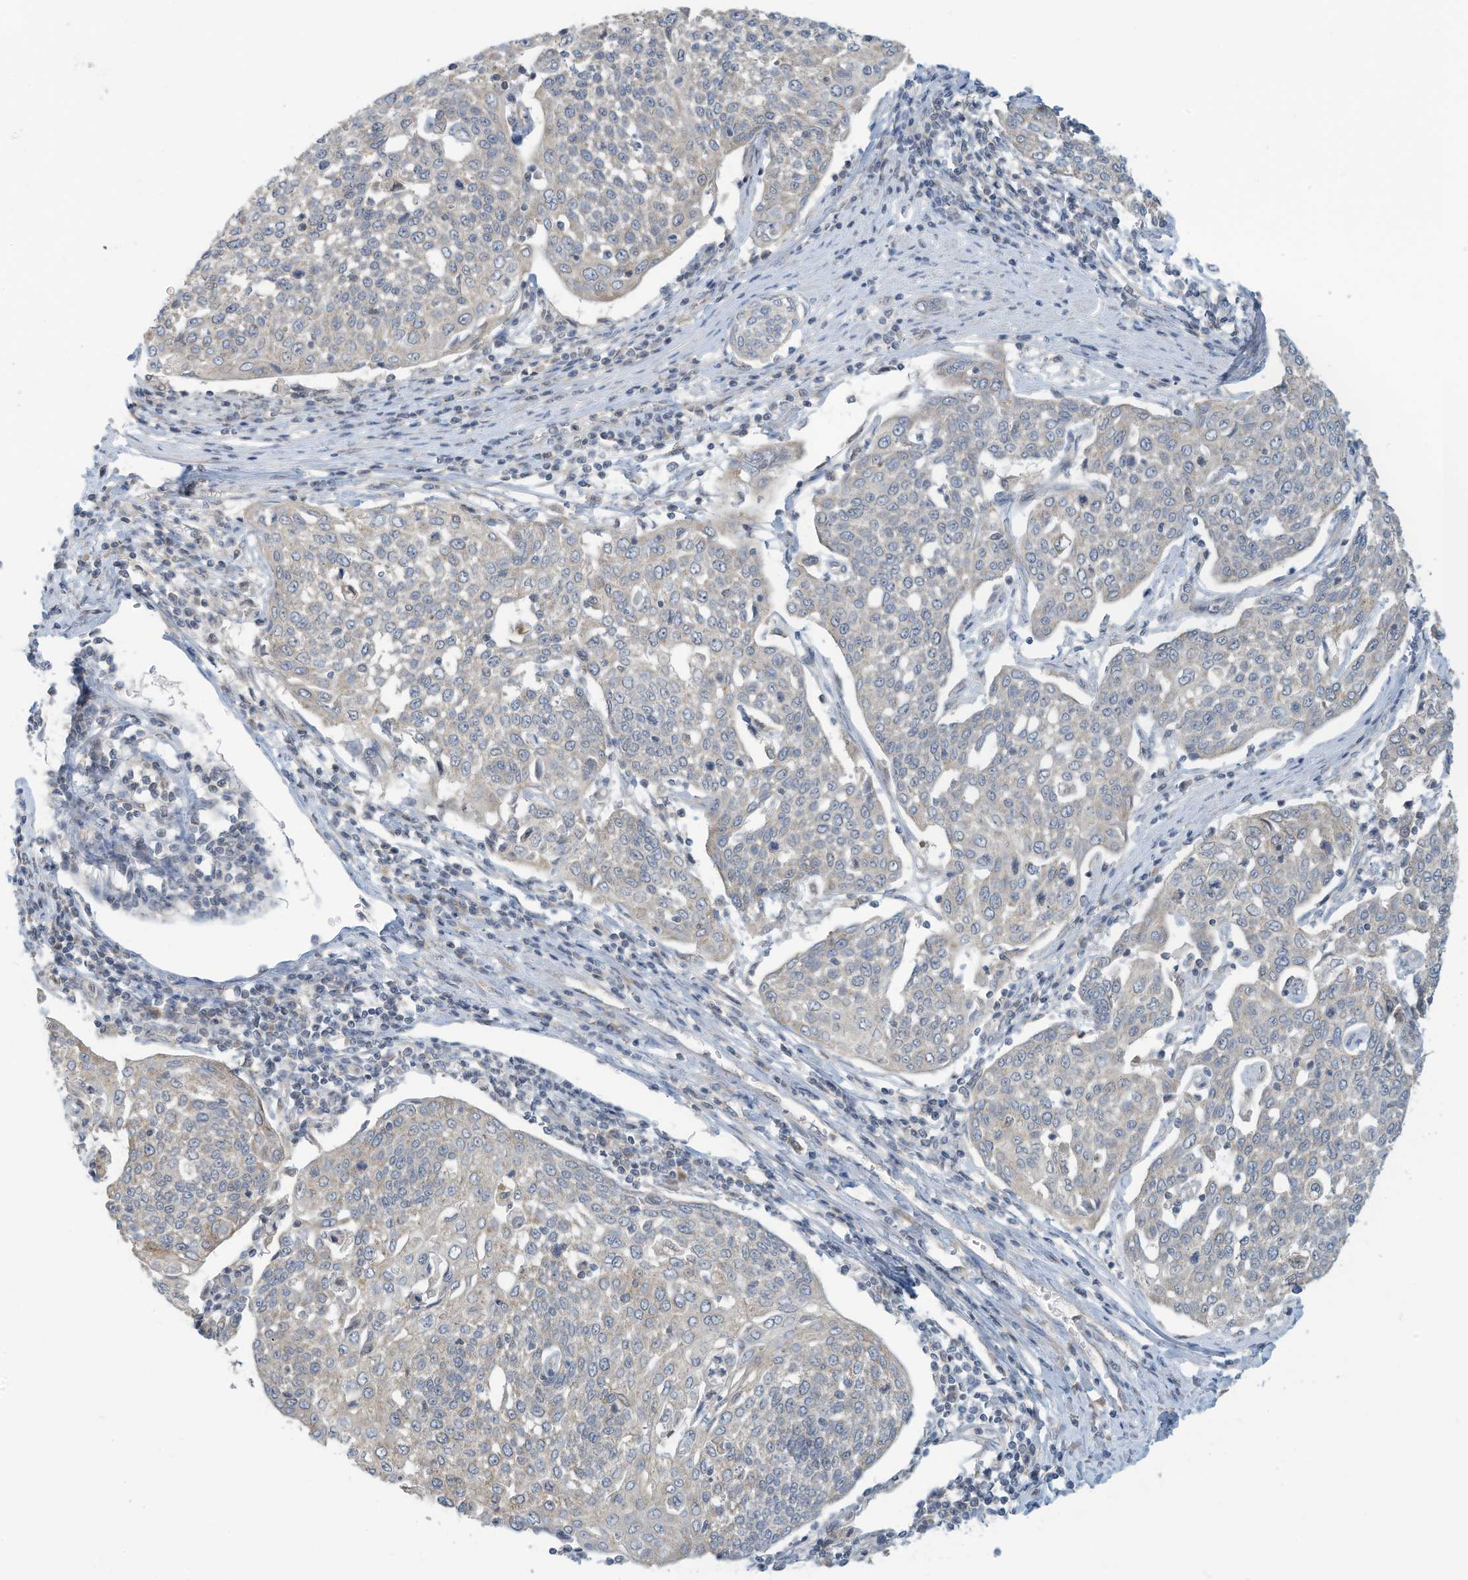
{"staining": {"intensity": "negative", "quantity": "none", "location": "none"}, "tissue": "cervical cancer", "cell_type": "Tumor cells", "image_type": "cancer", "snomed": [{"axis": "morphology", "description": "Squamous cell carcinoma, NOS"}, {"axis": "topography", "description": "Cervix"}], "caption": "An immunohistochemistry micrograph of squamous cell carcinoma (cervical) is shown. There is no staining in tumor cells of squamous cell carcinoma (cervical). (DAB (3,3'-diaminobenzidine) immunohistochemistry with hematoxylin counter stain).", "gene": "SCGB1D2", "patient": {"sex": "female", "age": 34}}